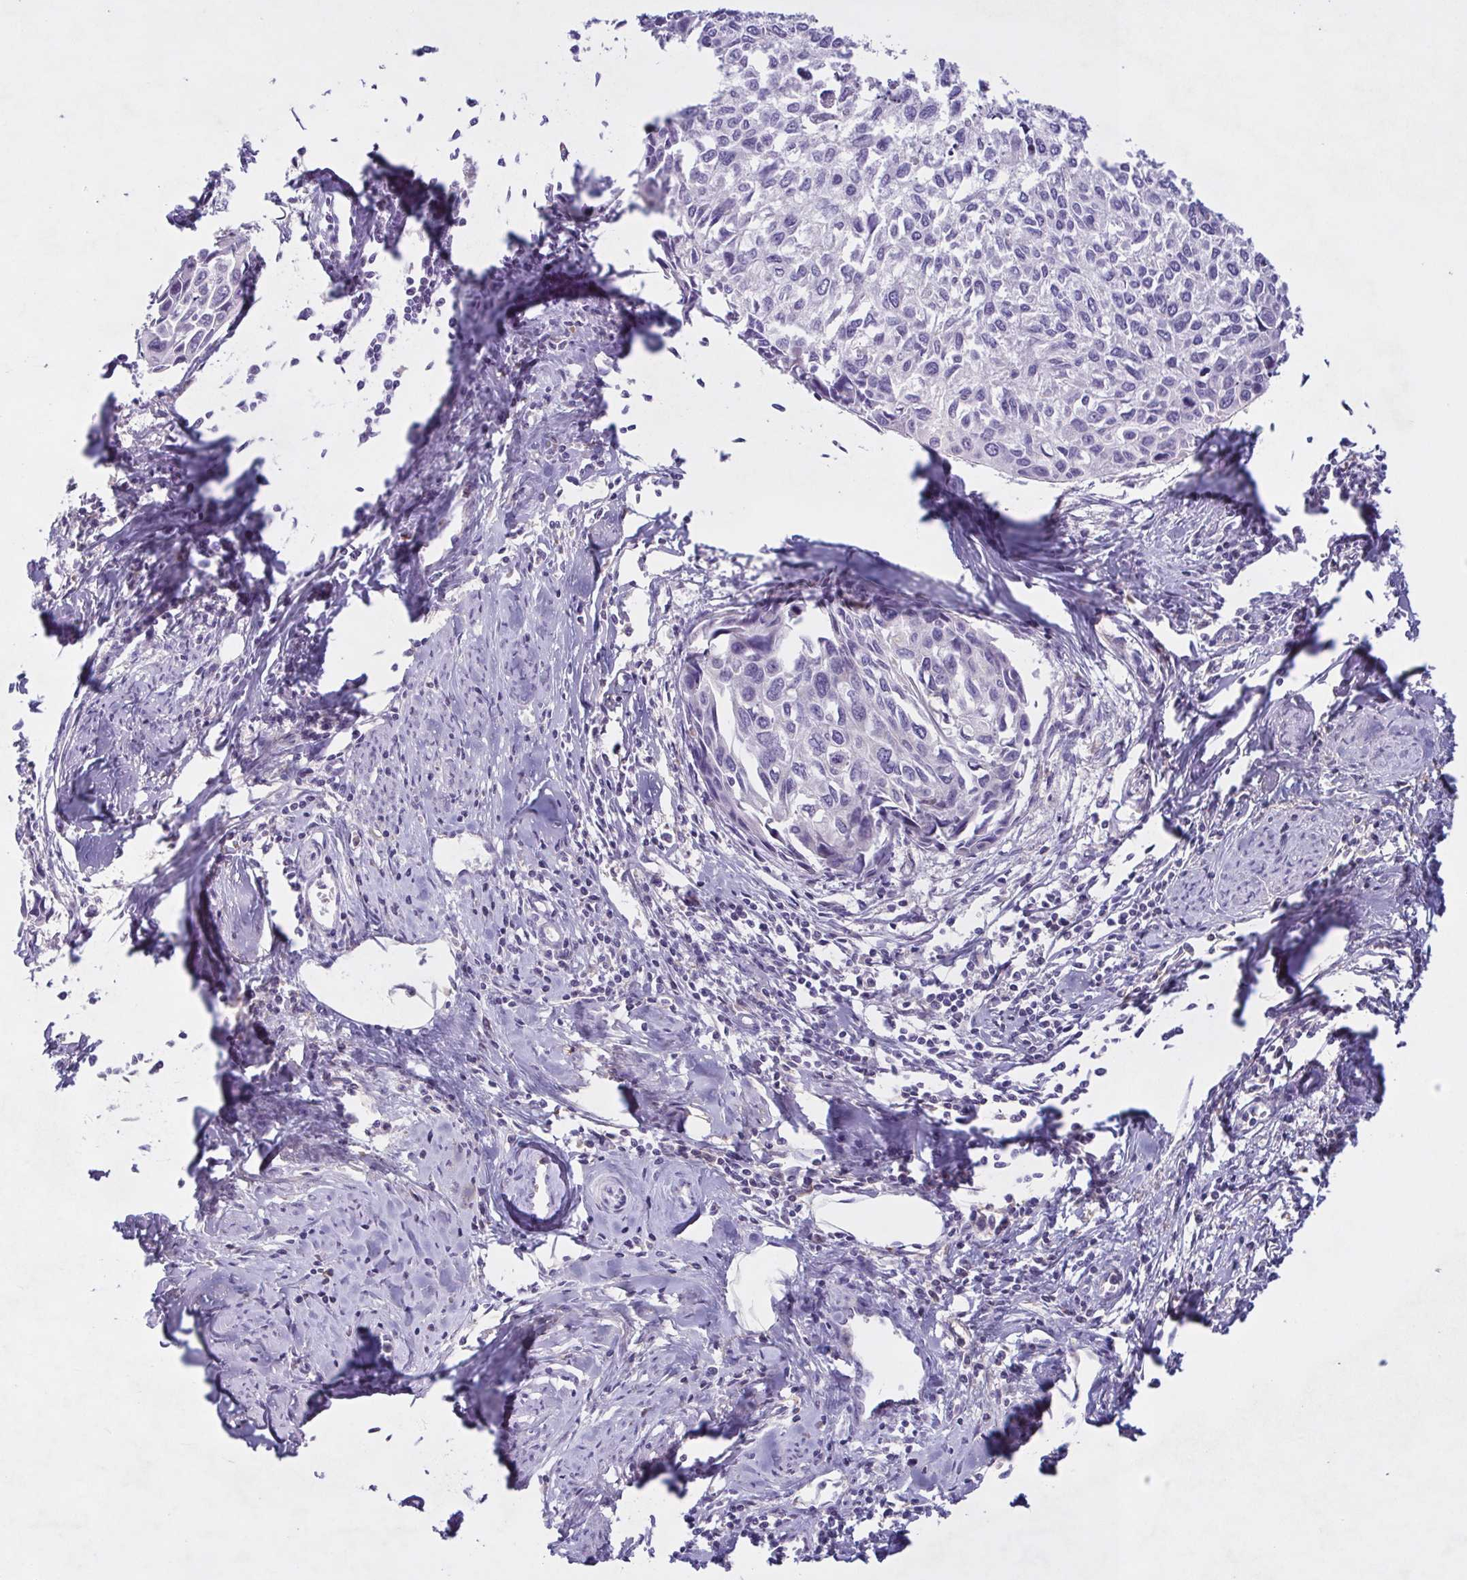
{"staining": {"intensity": "negative", "quantity": "none", "location": "none"}, "tissue": "cervical cancer", "cell_type": "Tumor cells", "image_type": "cancer", "snomed": [{"axis": "morphology", "description": "Squamous cell carcinoma, NOS"}, {"axis": "topography", "description": "Cervix"}], "caption": "The histopathology image displays no significant staining in tumor cells of cervical squamous cell carcinoma. (Brightfield microscopy of DAB (3,3'-diaminobenzidine) immunohistochemistry at high magnification).", "gene": "F13B", "patient": {"sex": "female", "age": 50}}